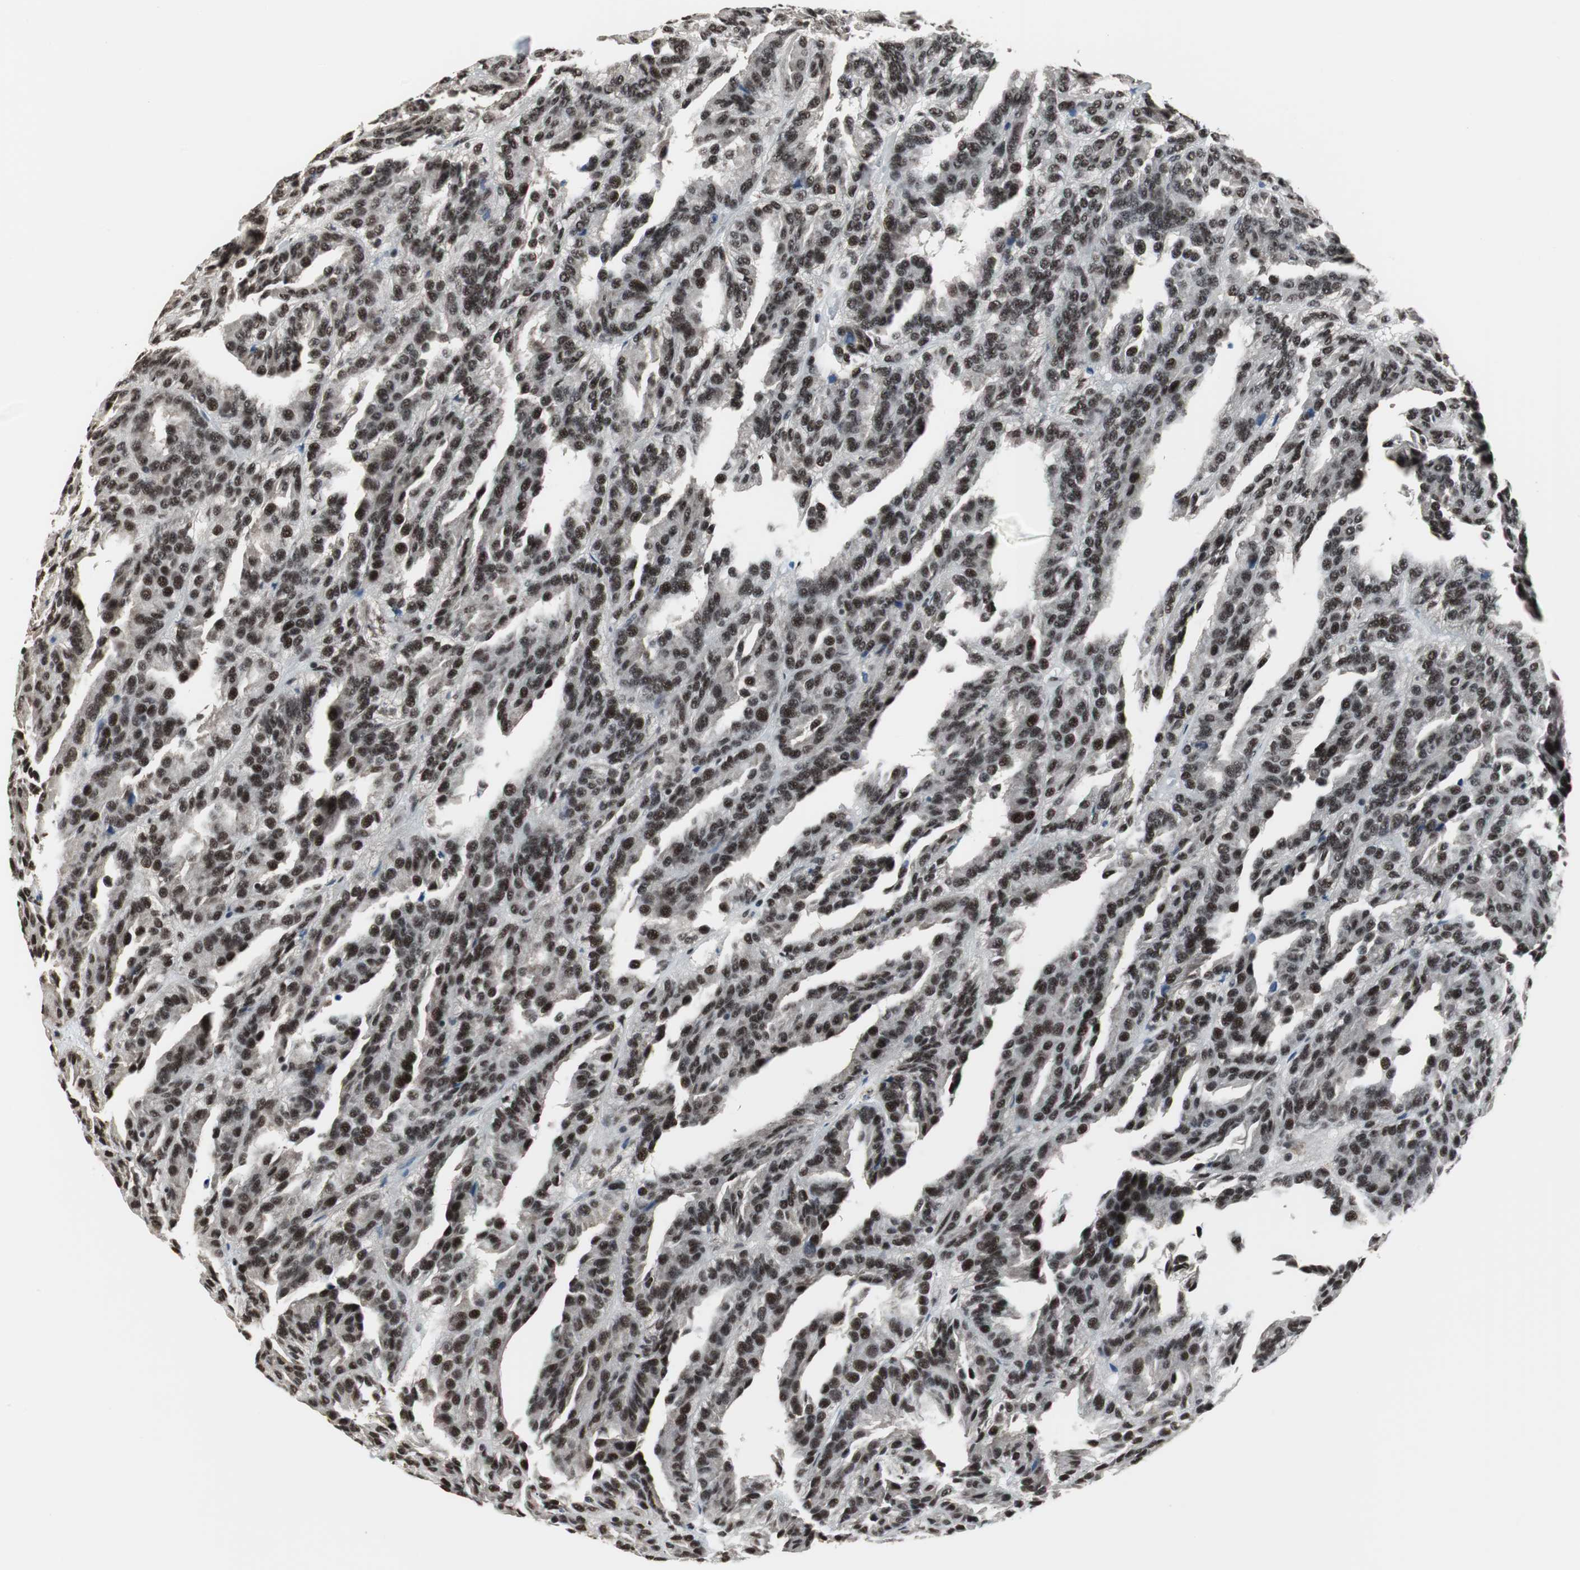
{"staining": {"intensity": "strong", "quantity": ">75%", "location": "nuclear"}, "tissue": "renal cancer", "cell_type": "Tumor cells", "image_type": "cancer", "snomed": [{"axis": "morphology", "description": "Adenocarcinoma, NOS"}, {"axis": "topography", "description": "Kidney"}], "caption": "Human adenocarcinoma (renal) stained with a protein marker reveals strong staining in tumor cells.", "gene": "CDK9", "patient": {"sex": "male", "age": 46}}